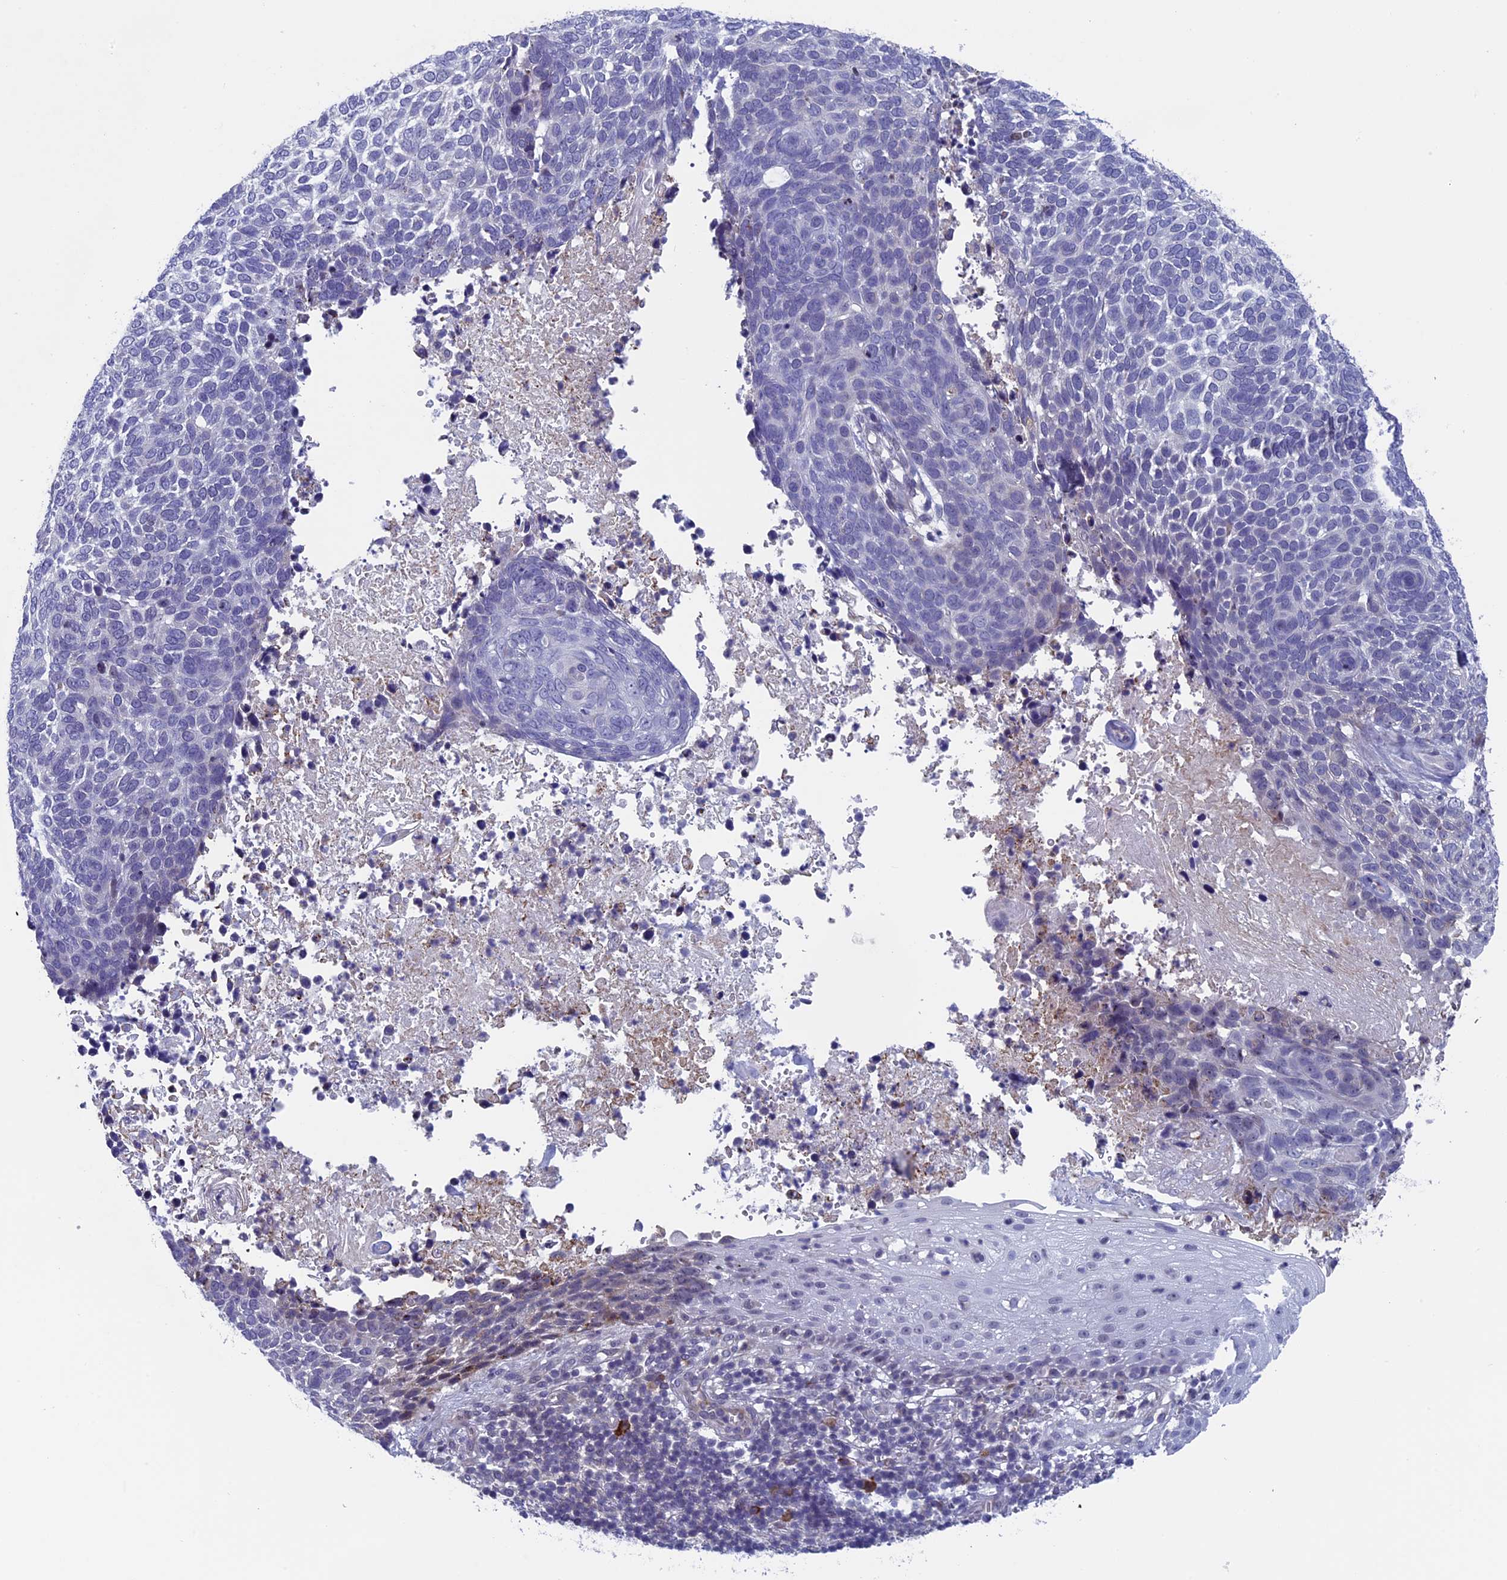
{"staining": {"intensity": "negative", "quantity": "none", "location": "none"}, "tissue": "skin cancer", "cell_type": "Tumor cells", "image_type": "cancer", "snomed": [{"axis": "morphology", "description": "Basal cell carcinoma"}, {"axis": "topography", "description": "Skin"}], "caption": "Immunohistochemical staining of skin cancer reveals no significant positivity in tumor cells.", "gene": "CNEP1R1", "patient": {"sex": "female", "age": 64}}